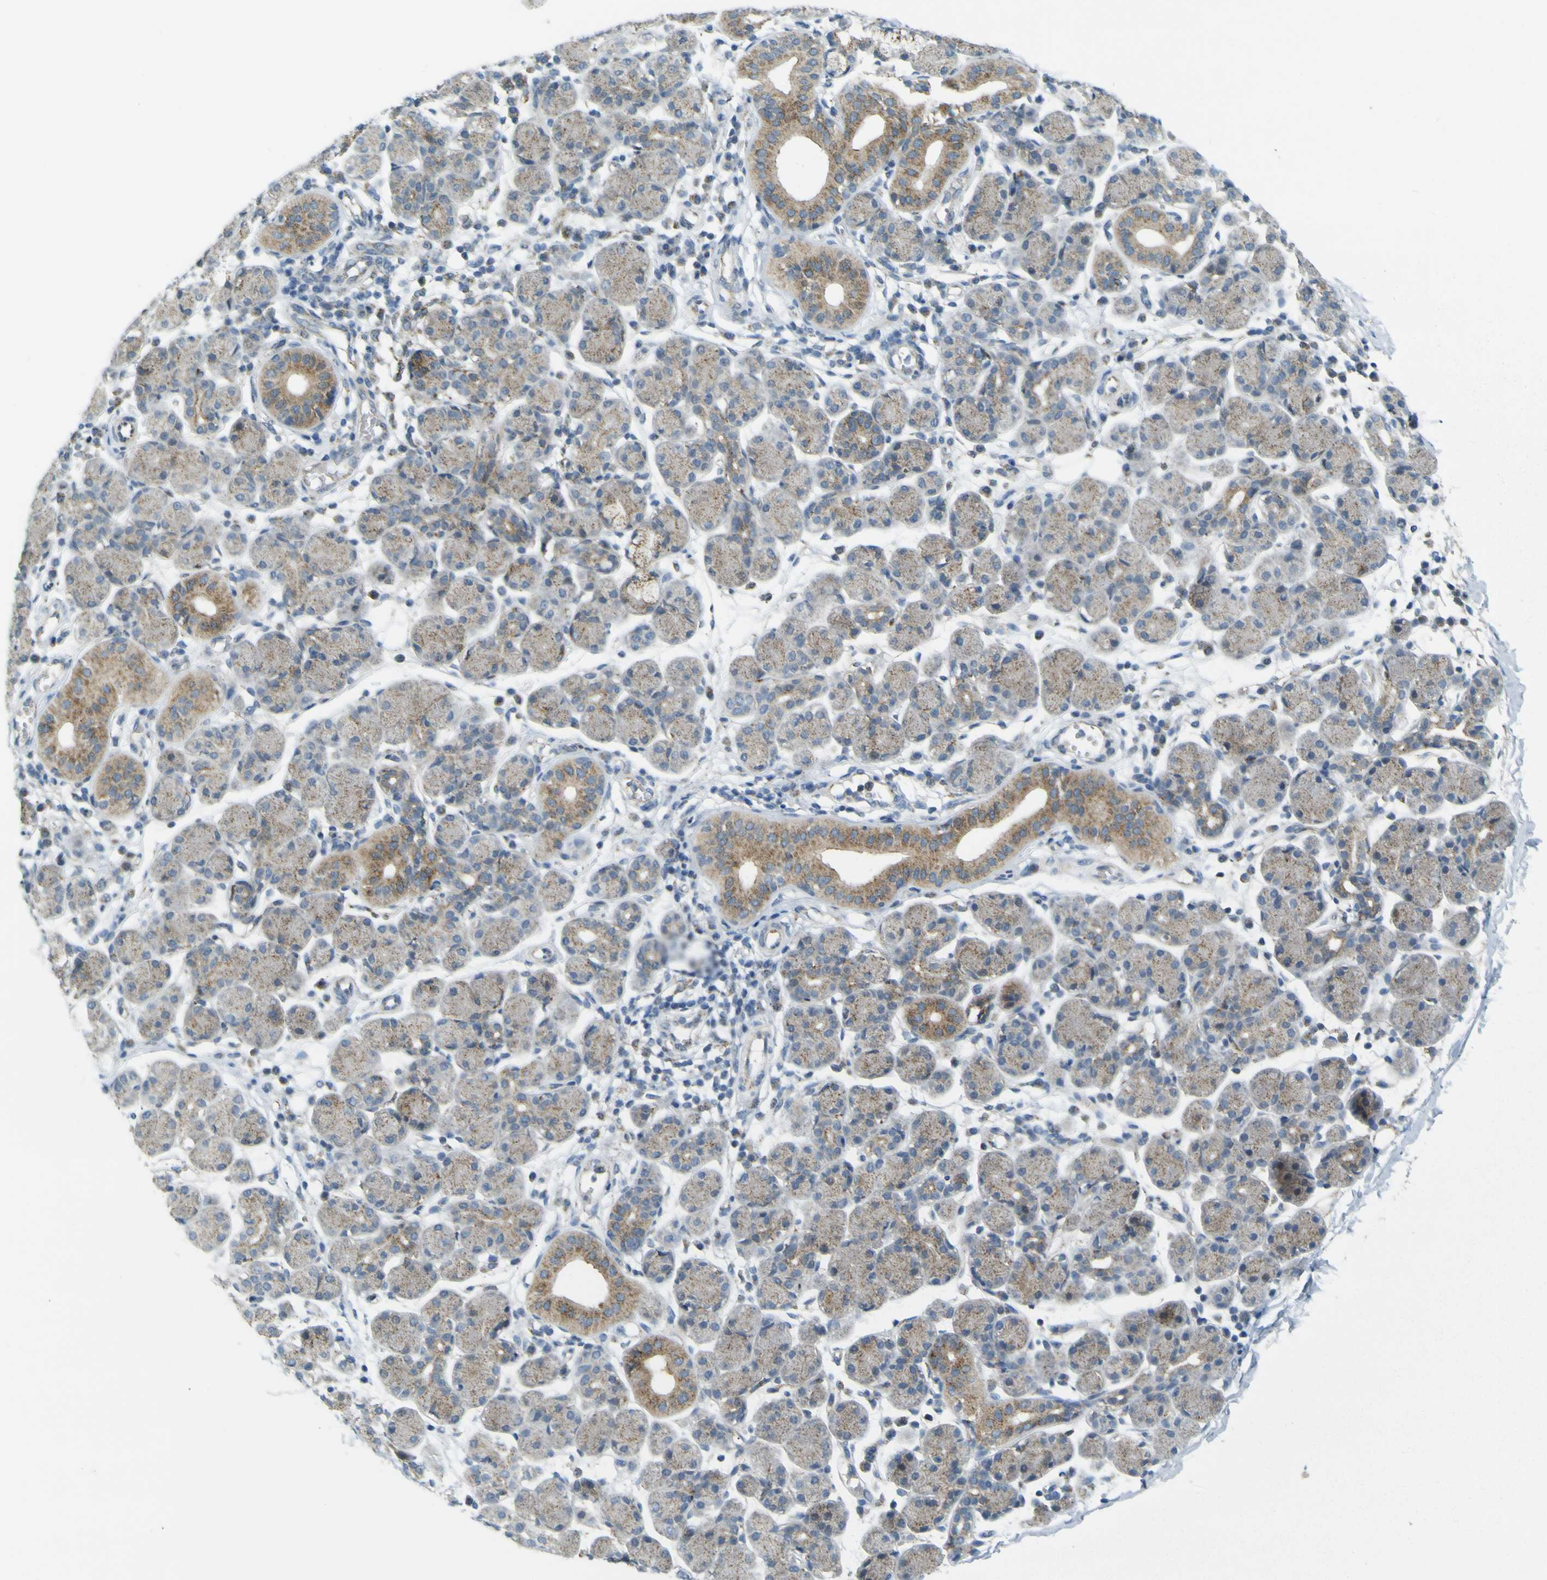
{"staining": {"intensity": "moderate", "quantity": "25%-75%", "location": "cytoplasmic/membranous"}, "tissue": "salivary gland", "cell_type": "Glandular cells", "image_type": "normal", "snomed": [{"axis": "morphology", "description": "Normal tissue, NOS"}, {"axis": "morphology", "description": "Inflammation, NOS"}, {"axis": "topography", "description": "Lymph node"}, {"axis": "topography", "description": "Salivary gland"}], "caption": "Immunohistochemistry (DAB (3,3'-diaminobenzidine)) staining of unremarkable salivary gland displays moderate cytoplasmic/membranous protein positivity in about 25%-75% of glandular cells. (brown staining indicates protein expression, while blue staining denotes nuclei).", "gene": "ACBD5", "patient": {"sex": "male", "age": 3}}